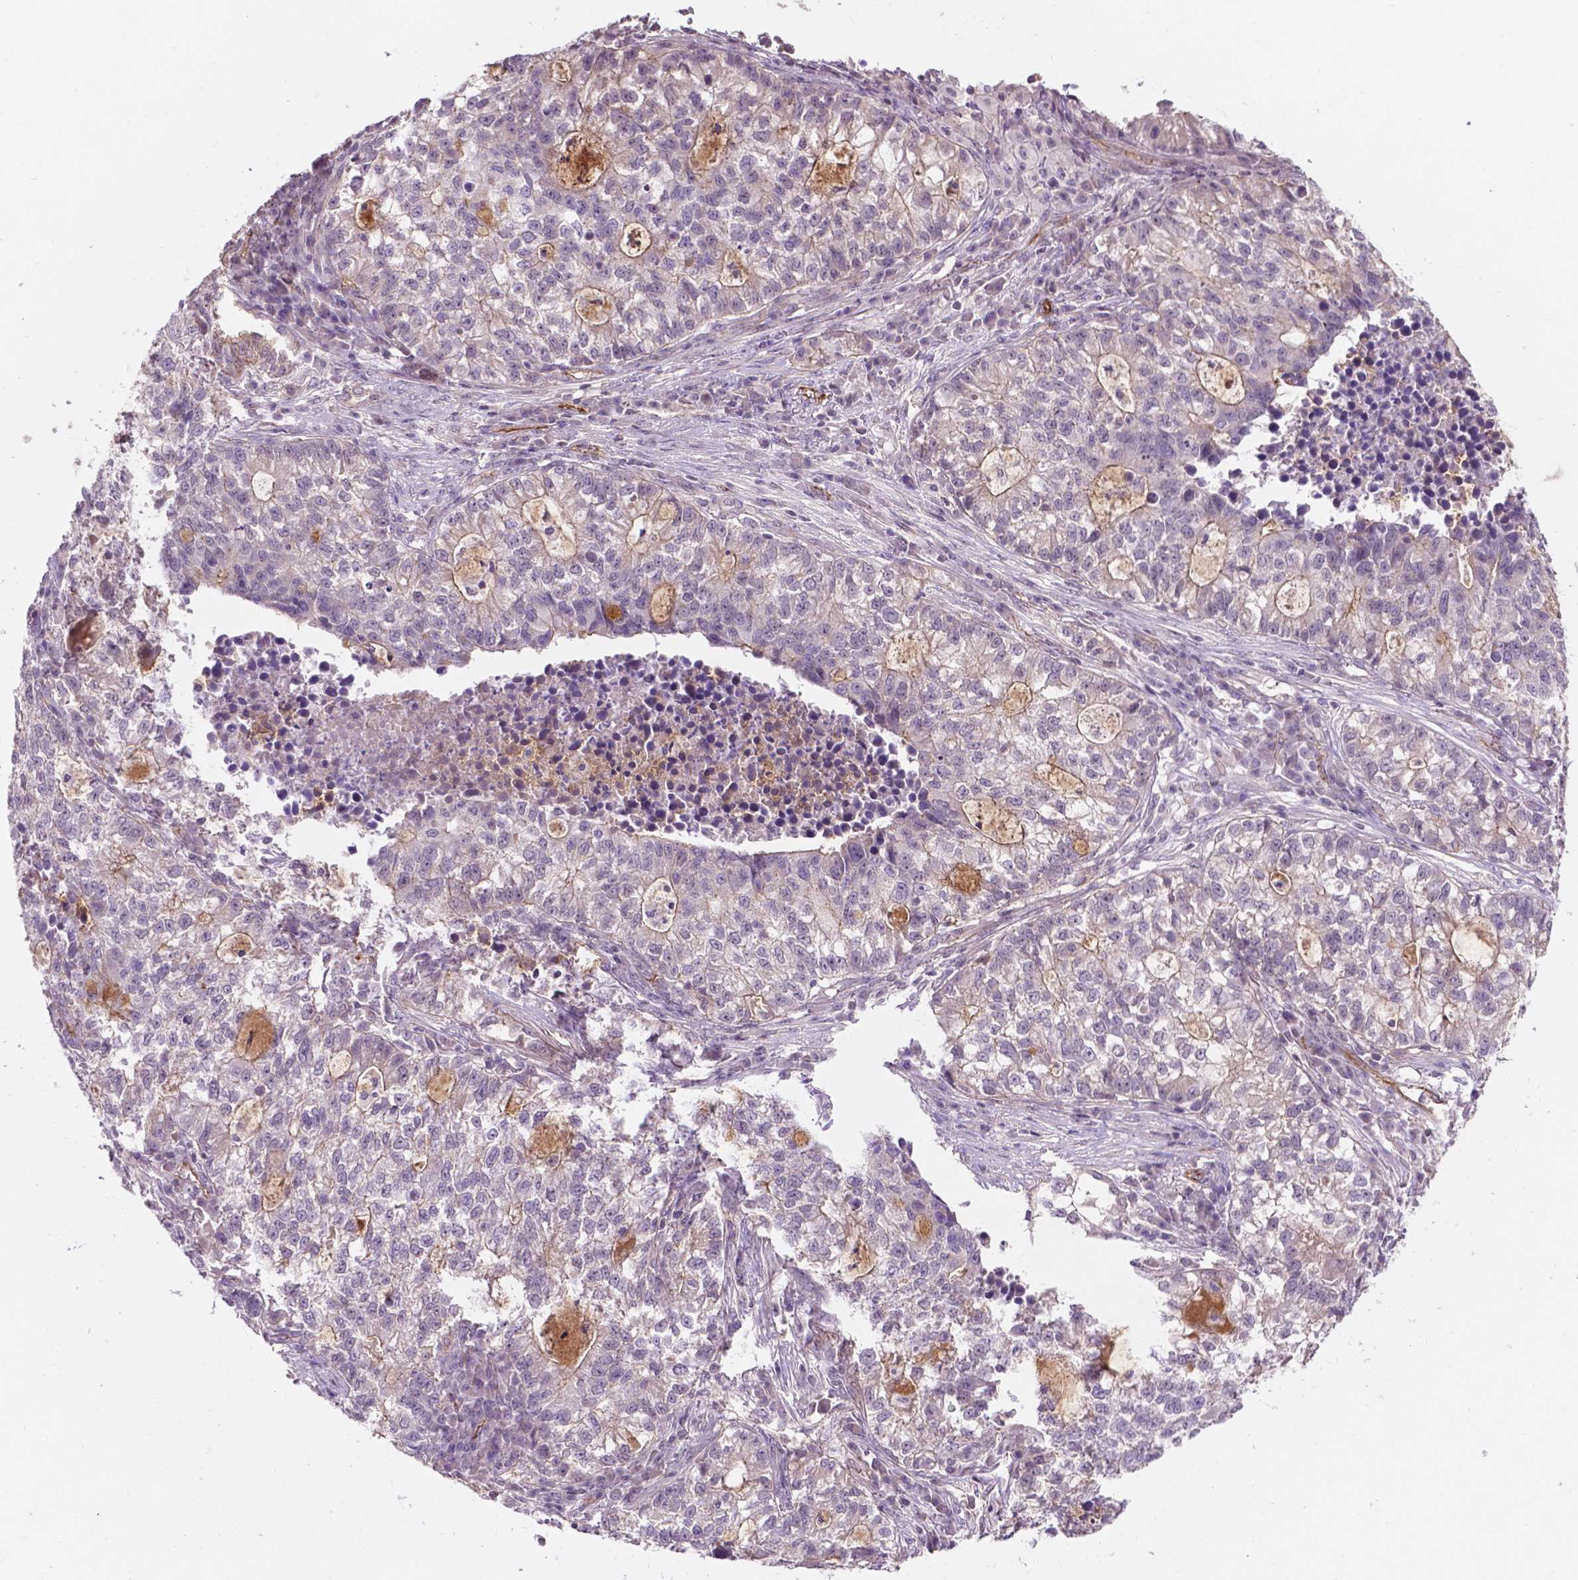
{"staining": {"intensity": "negative", "quantity": "none", "location": "none"}, "tissue": "lung cancer", "cell_type": "Tumor cells", "image_type": "cancer", "snomed": [{"axis": "morphology", "description": "Adenocarcinoma, NOS"}, {"axis": "topography", "description": "Lung"}], "caption": "Immunohistochemistry of human lung cancer exhibits no positivity in tumor cells.", "gene": "ARL5C", "patient": {"sex": "male", "age": 57}}